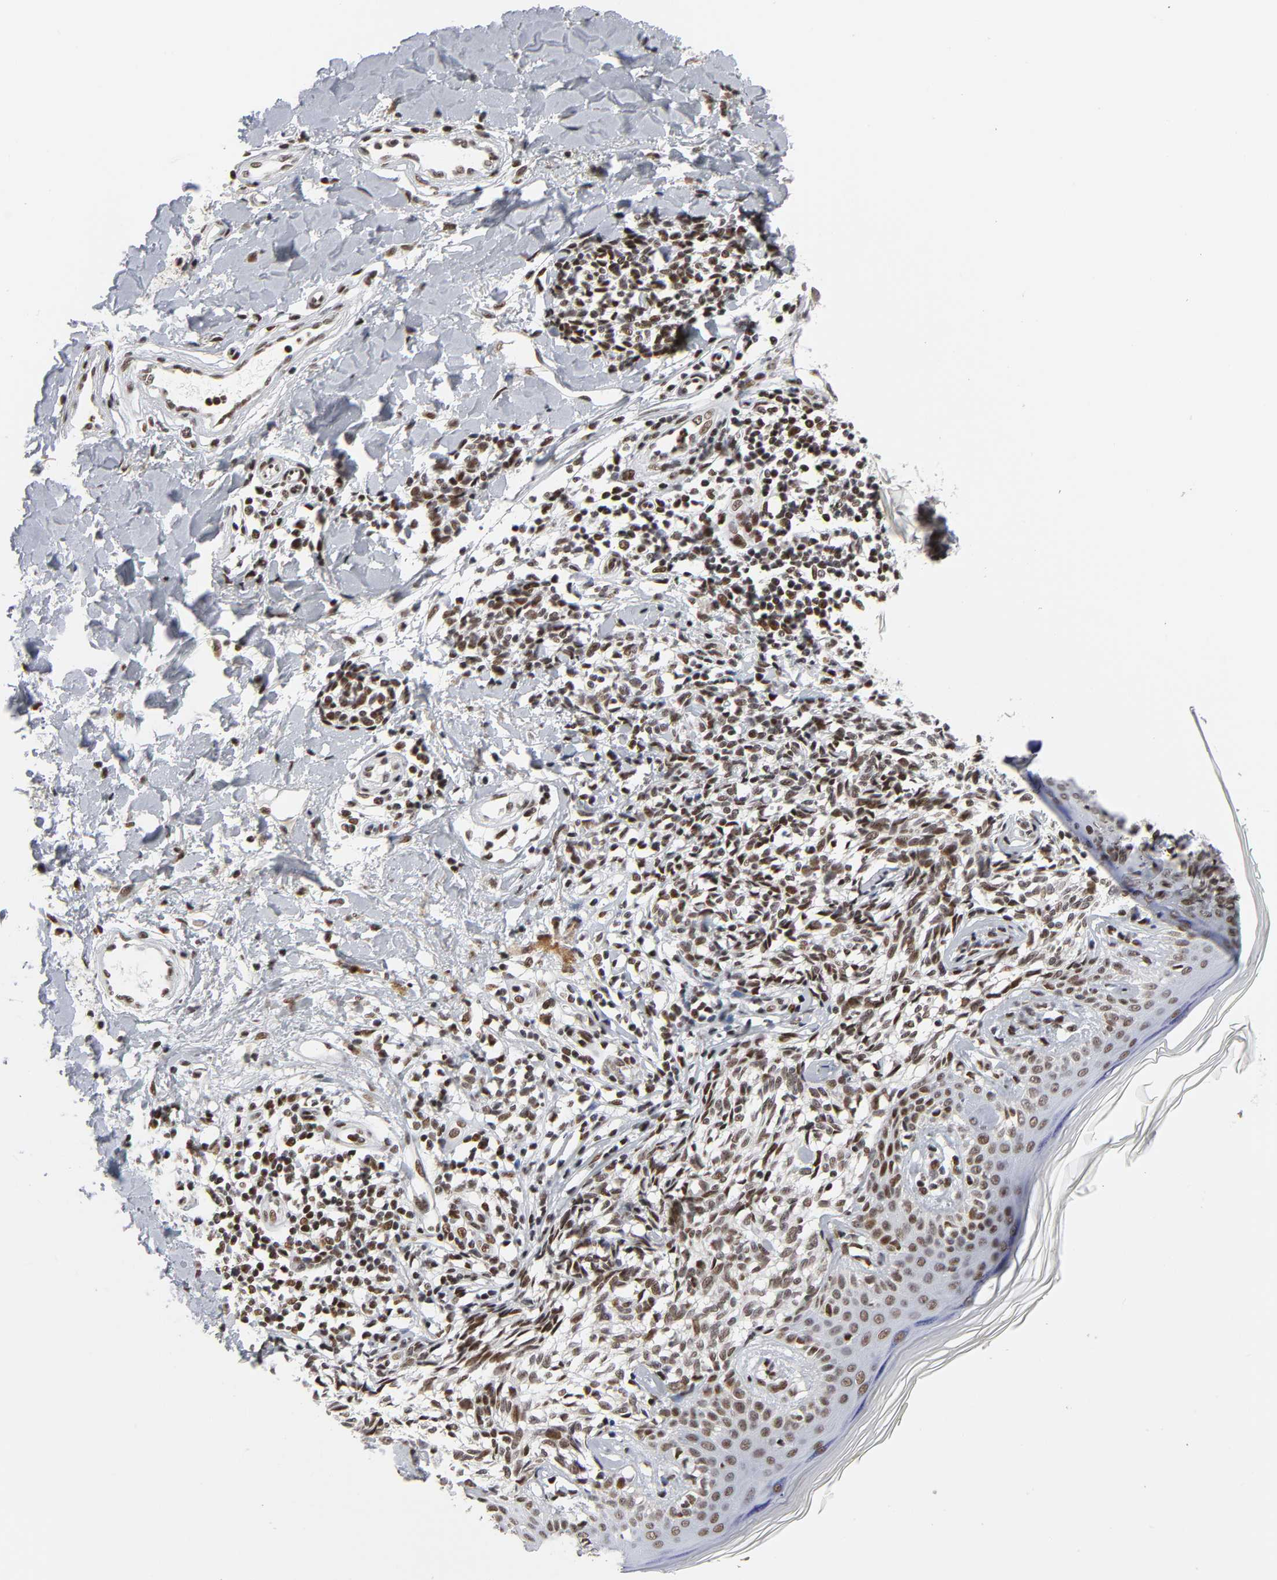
{"staining": {"intensity": "strong", "quantity": ">75%", "location": "nuclear"}, "tissue": "melanoma", "cell_type": "Tumor cells", "image_type": "cancer", "snomed": [{"axis": "morphology", "description": "Malignant melanoma, NOS"}, {"axis": "topography", "description": "Skin"}], "caption": "Immunohistochemical staining of malignant melanoma demonstrates high levels of strong nuclear positivity in about >75% of tumor cells.", "gene": "CREBBP", "patient": {"sex": "male", "age": 67}}